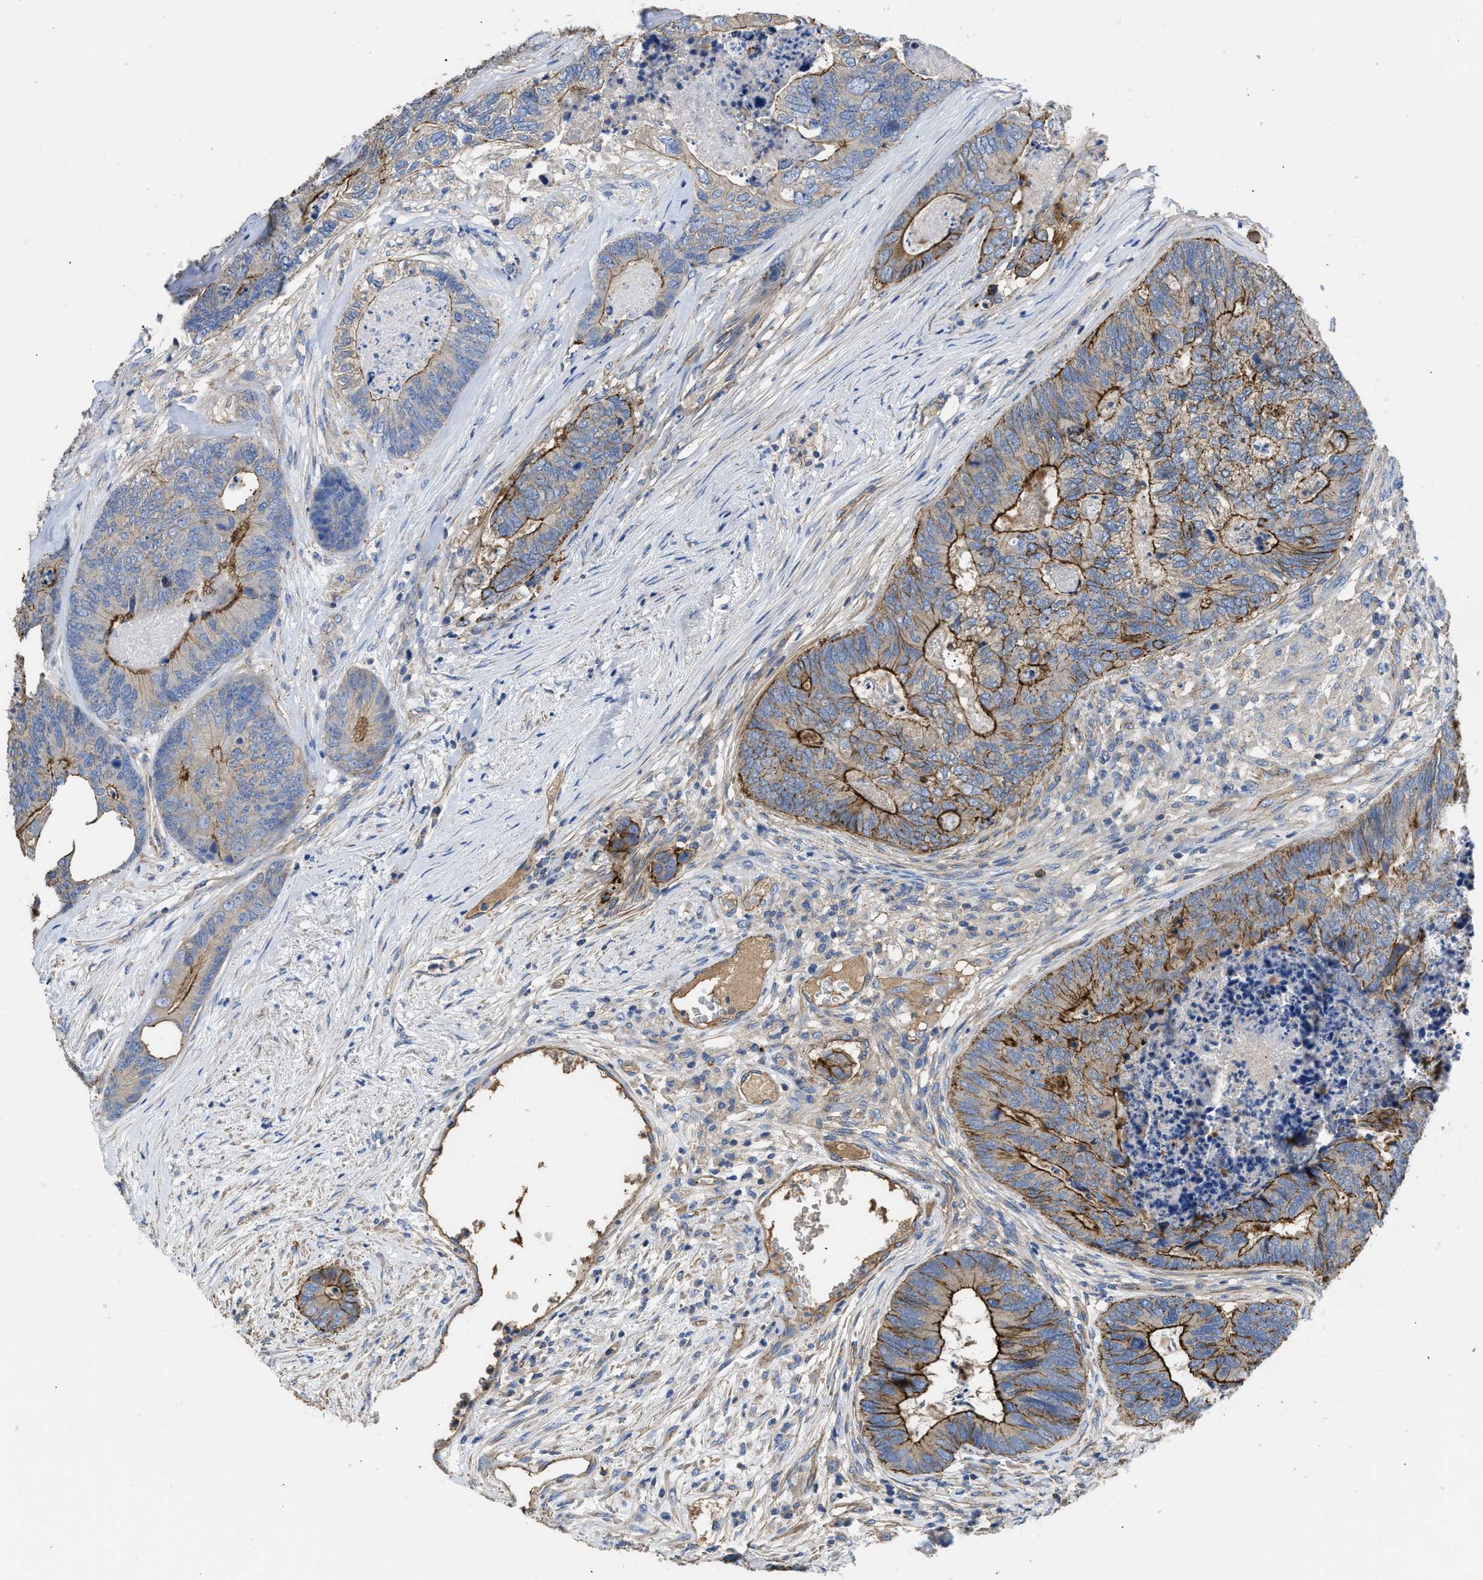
{"staining": {"intensity": "moderate", "quantity": "25%-75%", "location": "cytoplasmic/membranous"}, "tissue": "colorectal cancer", "cell_type": "Tumor cells", "image_type": "cancer", "snomed": [{"axis": "morphology", "description": "Adenocarcinoma, NOS"}, {"axis": "topography", "description": "Colon"}], "caption": "Immunohistochemistry staining of colorectal cancer (adenocarcinoma), which demonstrates medium levels of moderate cytoplasmic/membranous staining in about 25%-75% of tumor cells indicating moderate cytoplasmic/membranous protein expression. The staining was performed using DAB (brown) for protein detection and nuclei were counterstained in hematoxylin (blue).", "gene": "USP4", "patient": {"sex": "female", "age": 67}}